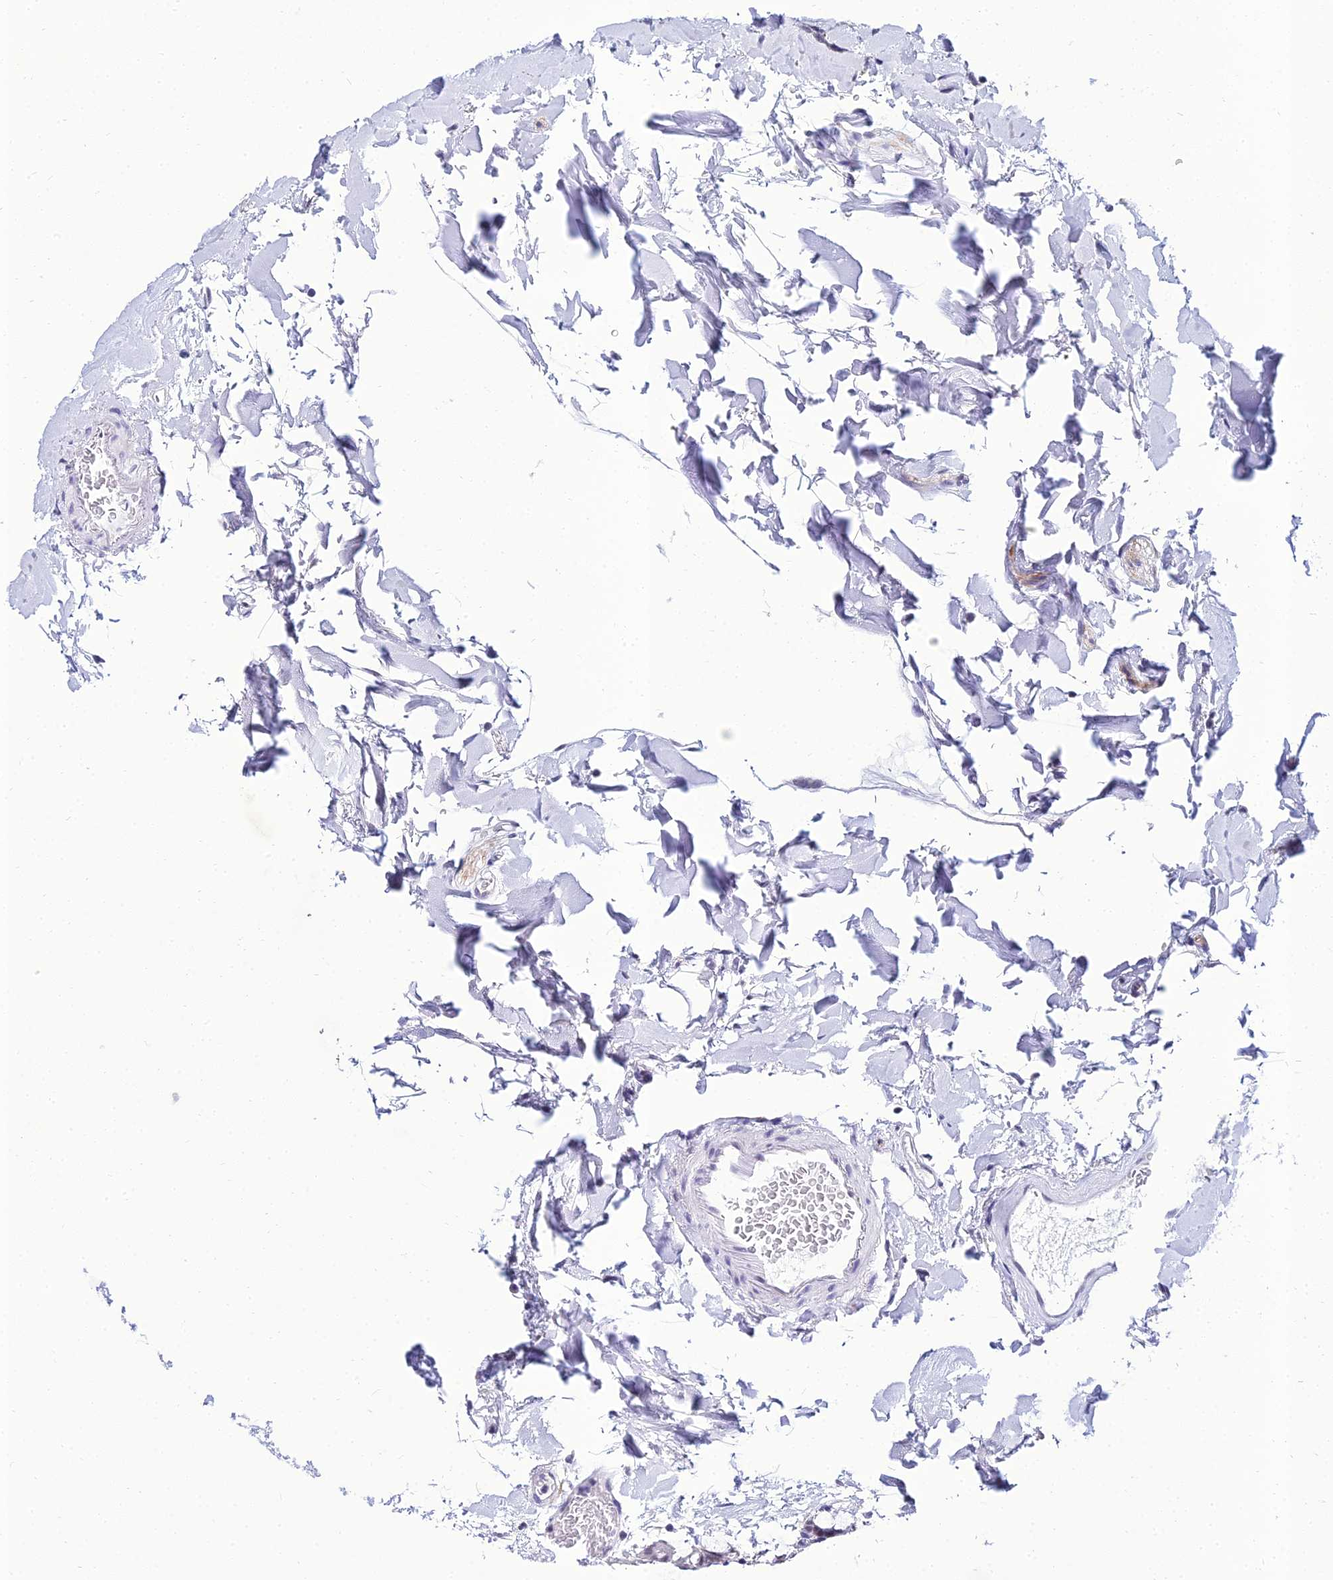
{"staining": {"intensity": "negative", "quantity": "none", "location": "none"}, "tissue": "colon", "cell_type": "Endothelial cells", "image_type": "normal", "snomed": [{"axis": "morphology", "description": "Normal tissue, NOS"}, {"axis": "topography", "description": "Colon"}], "caption": "Immunohistochemical staining of normal colon reveals no significant staining in endothelial cells.", "gene": "PPP4R2", "patient": {"sex": "male", "age": 75}}